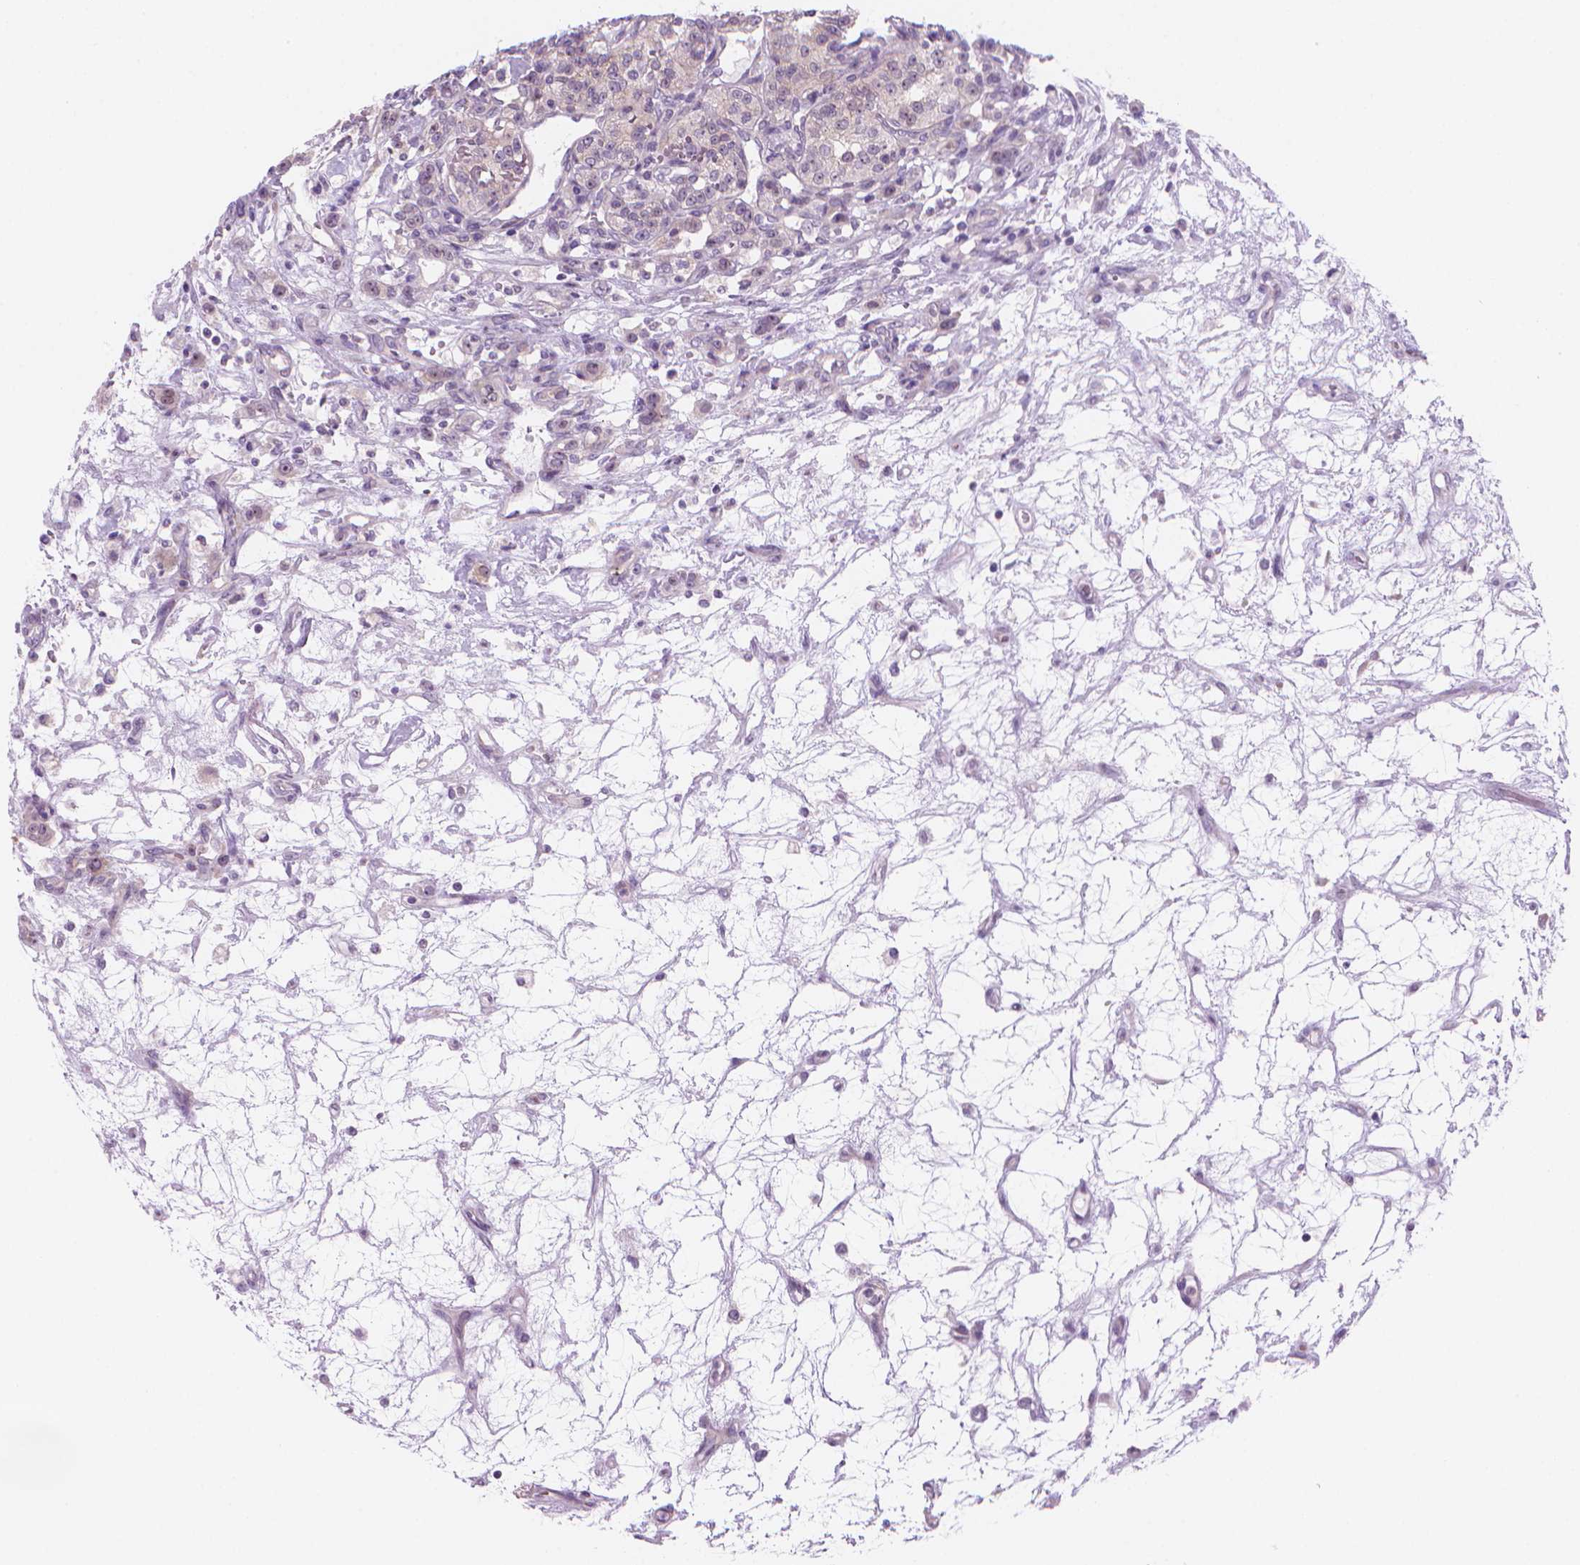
{"staining": {"intensity": "negative", "quantity": "none", "location": "none"}, "tissue": "renal cancer", "cell_type": "Tumor cells", "image_type": "cancer", "snomed": [{"axis": "morphology", "description": "Adenocarcinoma, NOS"}, {"axis": "topography", "description": "Kidney"}], "caption": "Immunohistochemistry (IHC) photomicrograph of adenocarcinoma (renal) stained for a protein (brown), which exhibits no expression in tumor cells.", "gene": "ENSG00000187186", "patient": {"sex": "female", "age": 63}}